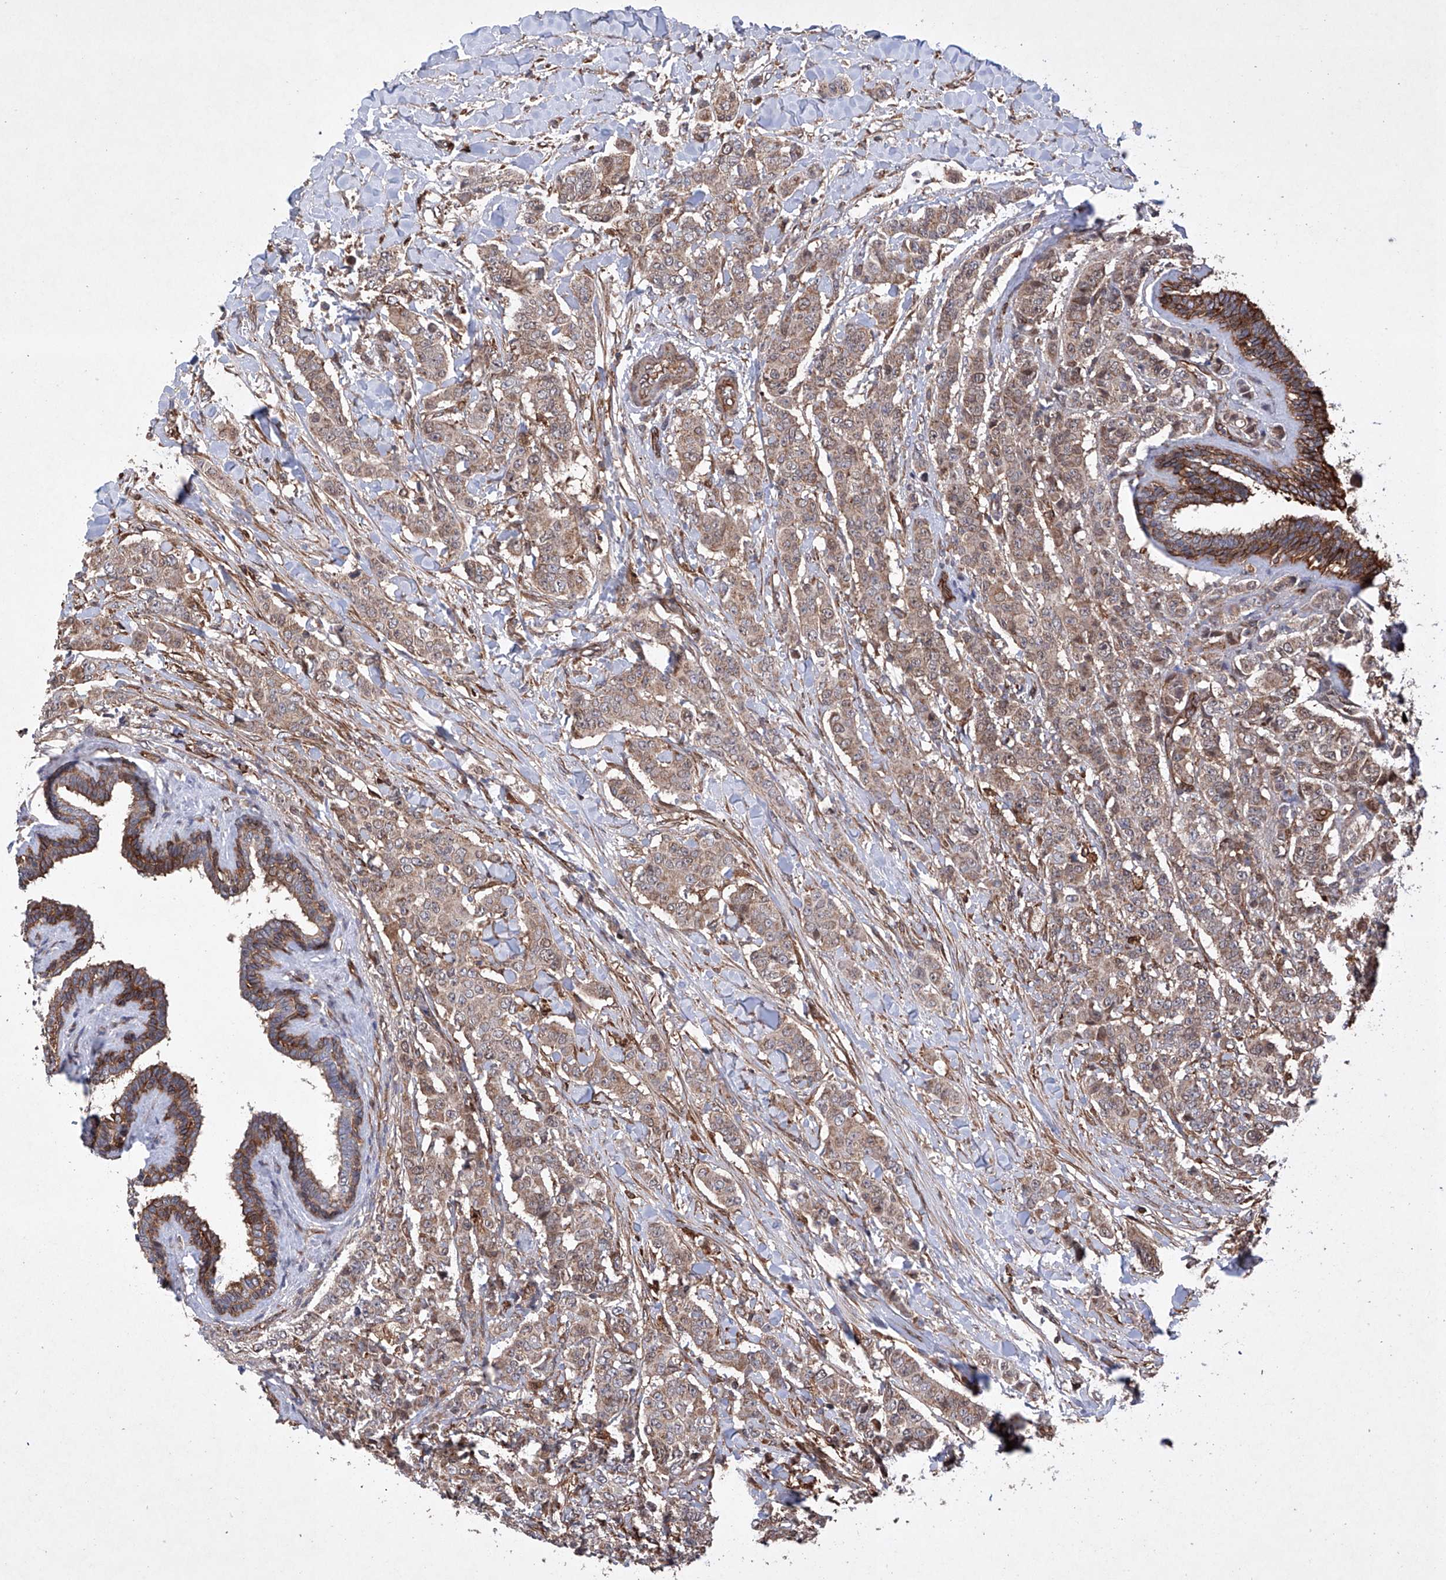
{"staining": {"intensity": "moderate", "quantity": ">75%", "location": "cytoplasmic/membranous"}, "tissue": "breast cancer", "cell_type": "Tumor cells", "image_type": "cancer", "snomed": [{"axis": "morphology", "description": "Duct carcinoma"}, {"axis": "topography", "description": "Breast"}], "caption": "High-magnification brightfield microscopy of infiltrating ductal carcinoma (breast) stained with DAB (brown) and counterstained with hematoxylin (blue). tumor cells exhibit moderate cytoplasmic/membranous positivity is present in approximately>75% of cells. (DAB IHC, brown staining for protein, blue staining for nuclei).", "gene": "TIMM23", "patient": {"sex": "female", "age": 40}}